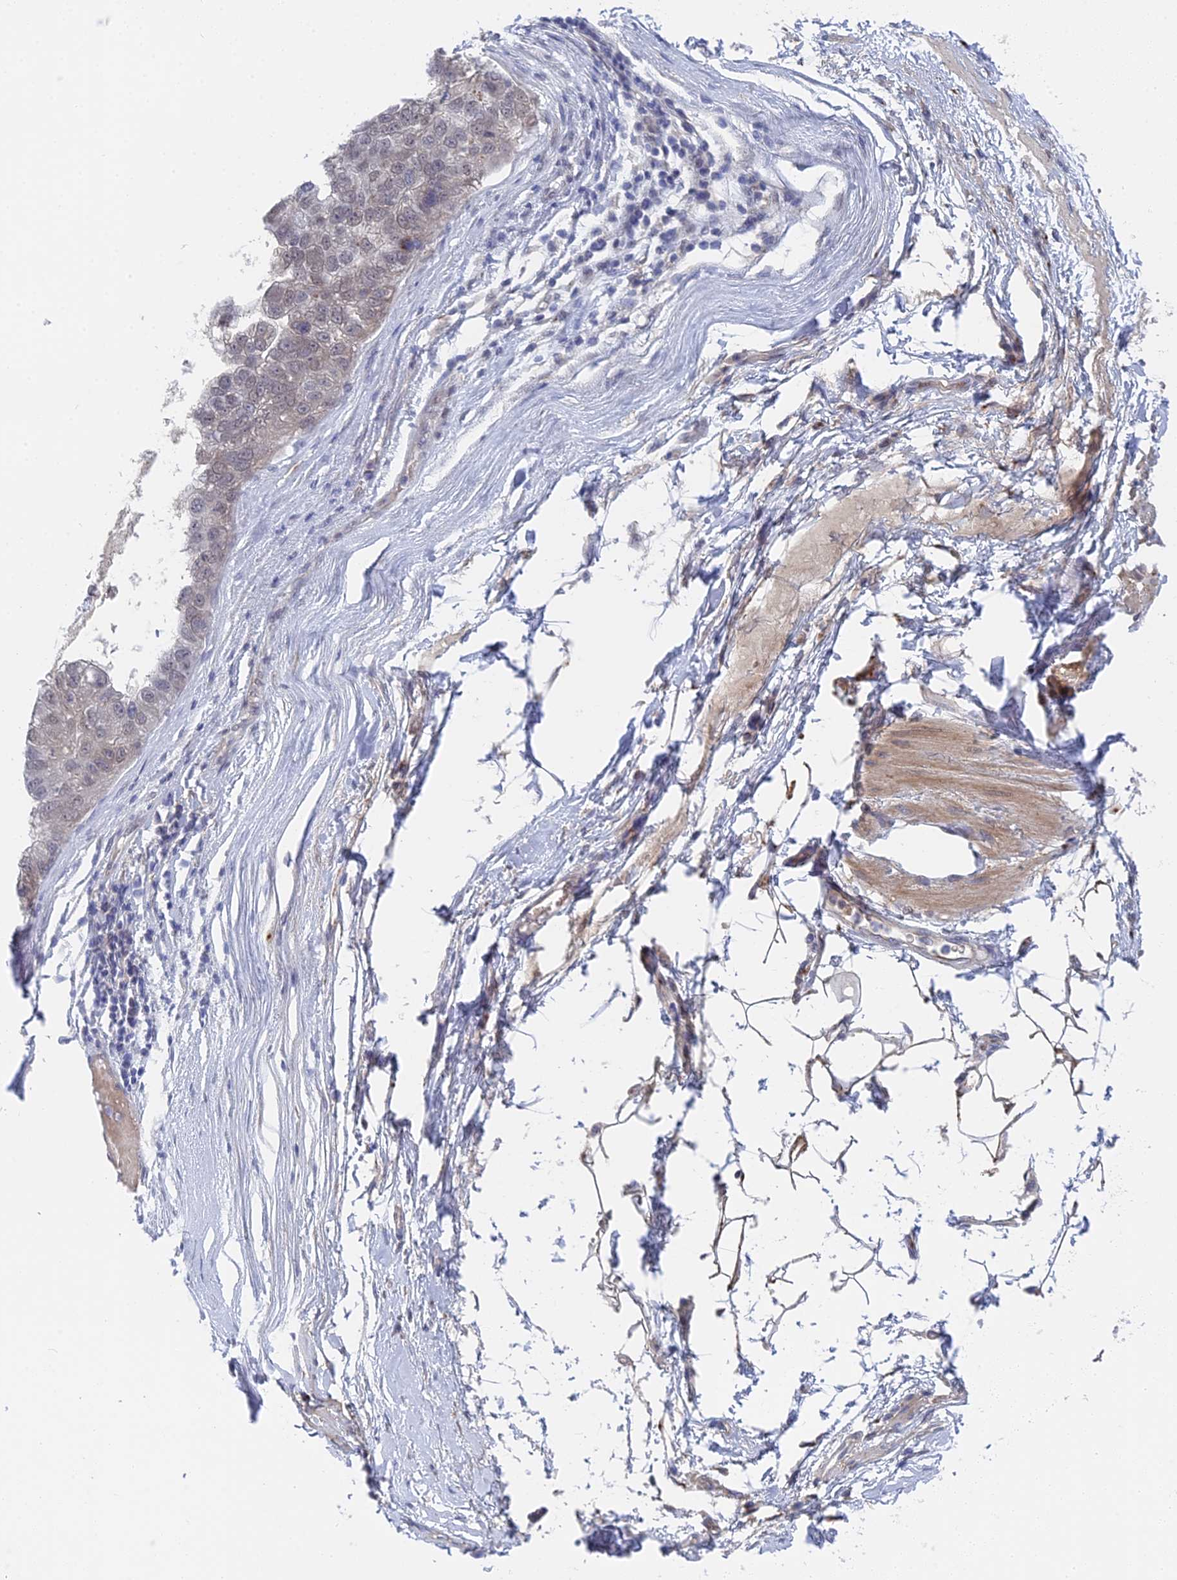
{"staining": {"intensity": "negative", "quantity": "none", "location": "none"}, "tissue": "pancreatic cancer", "cell_type": "Tumor cells", "image_type": "cancer", "snomed": [{"axis": "morphology", "description": "Adenocarcinoma, NOS"}, {"axis": "topography", "description": "Pancreas"}], "caption": "Image shows no protein staining in tumor cells of adenocarcinoma (pancreatic) tissue.", "gene": "CCDC85A", "patient": {"sex": "female", "age": 61}}